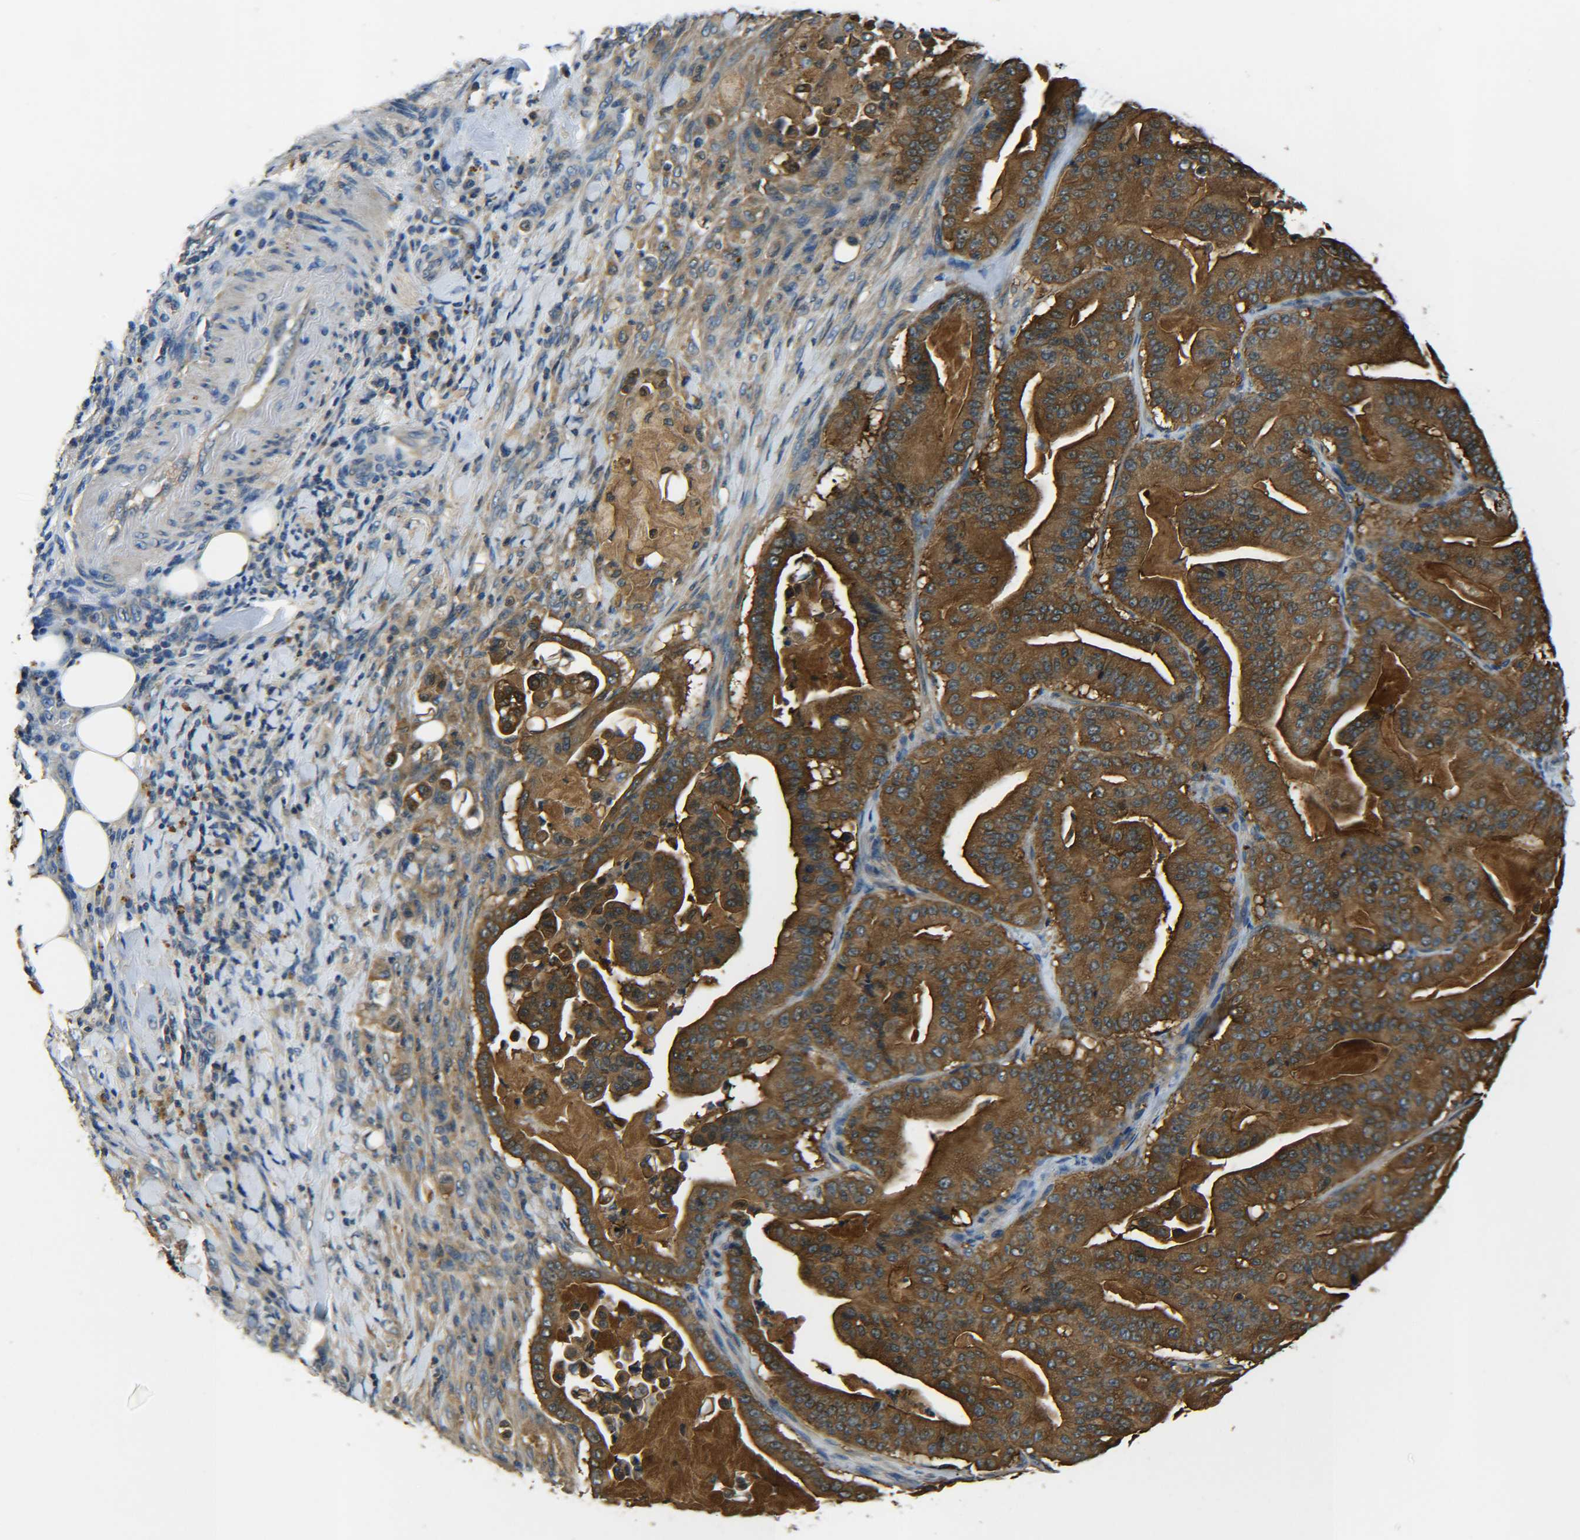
{"staining": {"intensity": "strong", "quantity": ">75%", "location": "cytoplasmic/membranous"}, "tissue": "pancreatic cancer", "cell_type": "Tumor cells", "image_type": "cancer", "snomed": [{"axis": "morphology", "description": "Adenocarcinoma, NOS"}, {"axis": "topography", "description": "Pancreas"}], "caption": "Protein staining displays strong cytoplasmic/membranous positivity in approximately >75% of tumor cells in adenocarcinoma (pancreatic). Nuclei are stained in blue.", "gene": "PREB", "patient": {"sex": "male", "age": 63}}